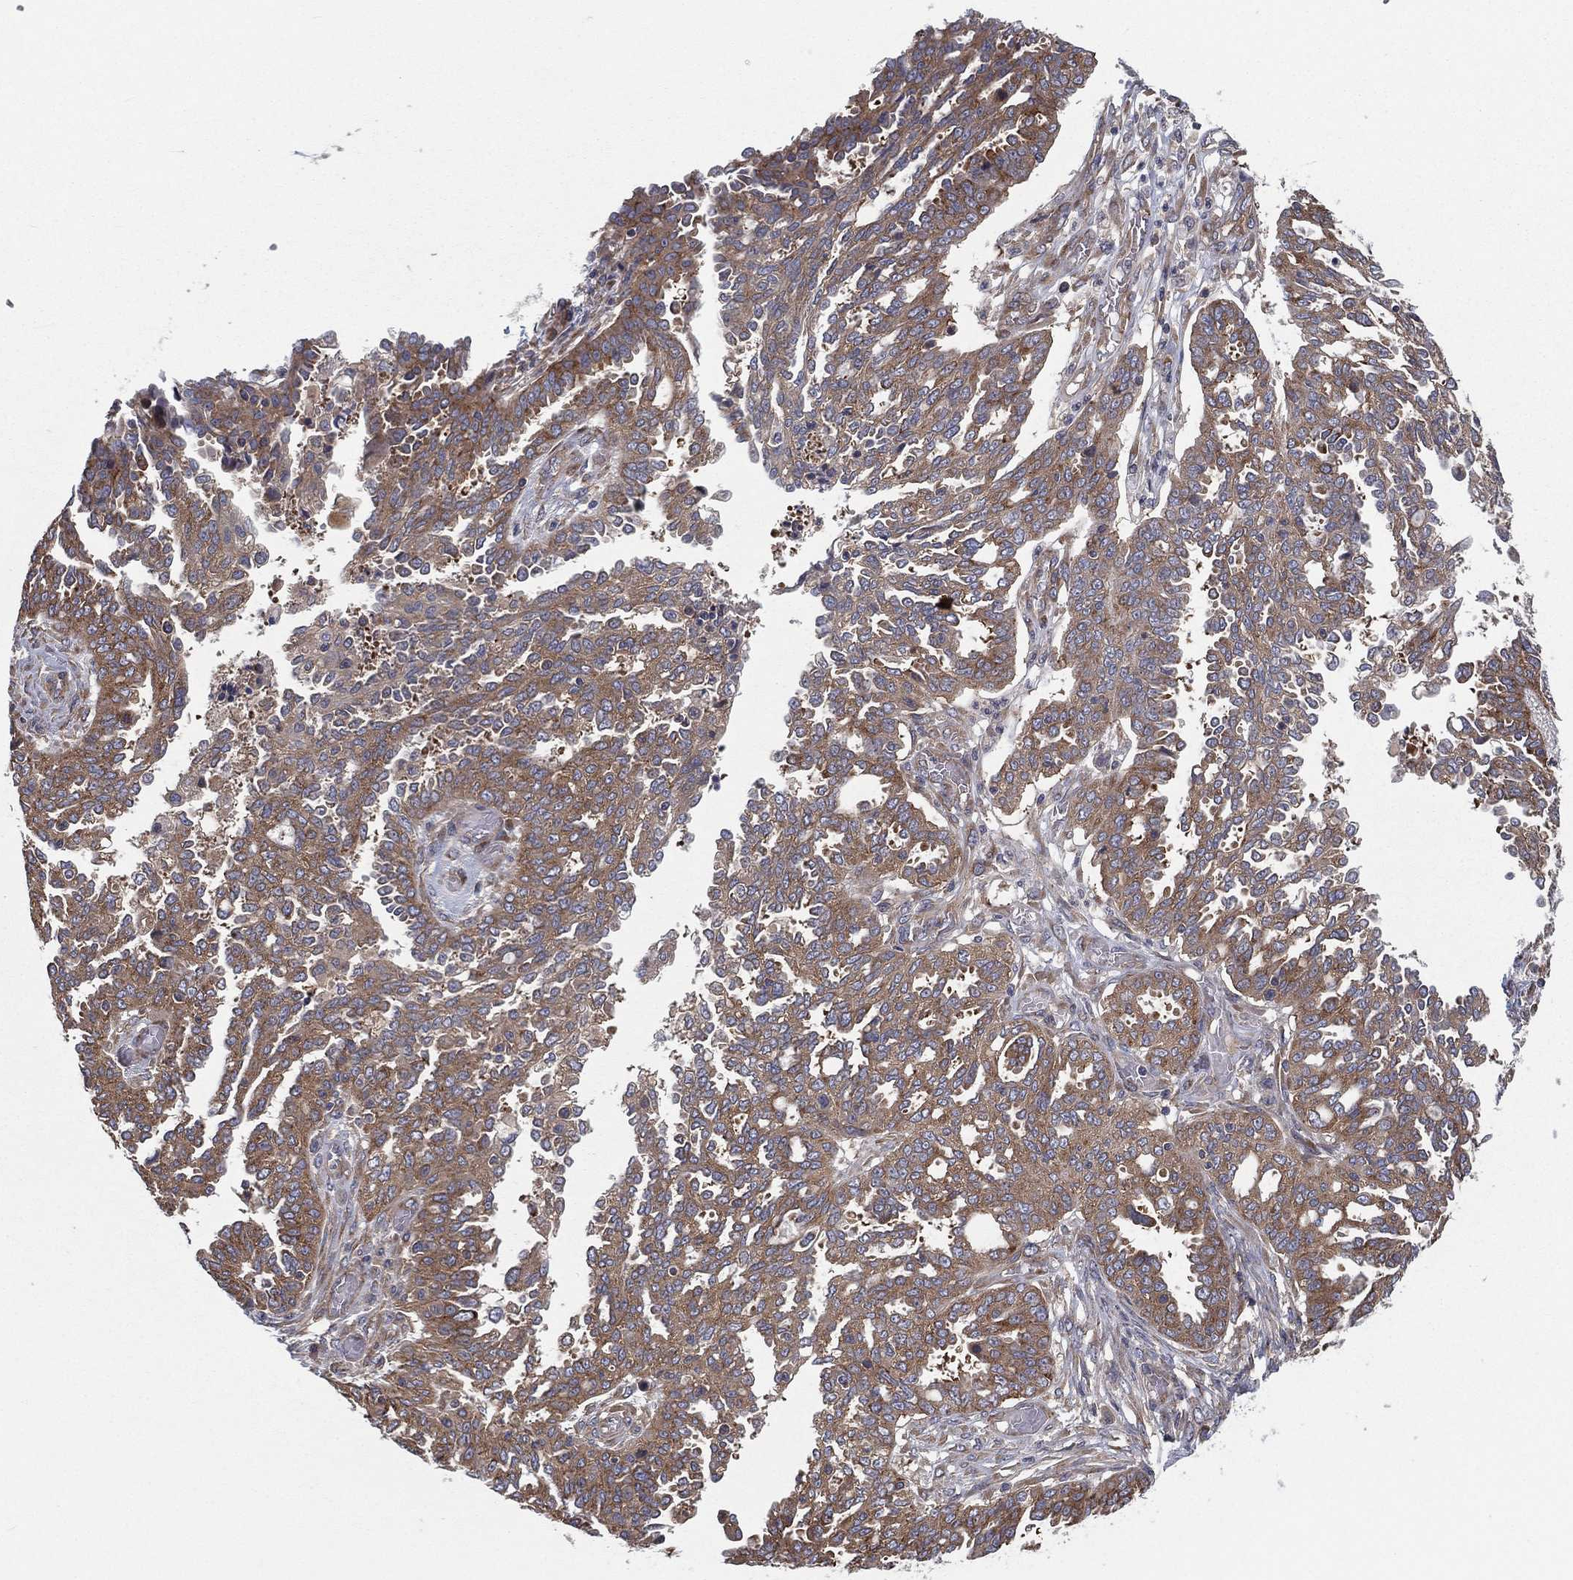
{"staining": {"intensity": "moderate", "quantity": ">75%", "location": "cytoplasmic/membranous"}, "tissue": "ovarian cancer", "cell_type": "Tumor cells", "image_type": "cancer", "snomed": [{"axis": "morphology", "description": "Cystadenocarcinoma, serous, NOS"}, {"axis": "topography", "description": "Ovary"}], "caption": "A brown stain labels moderate cytoplasmic/membranous staining of a protein in human serous cystadenocarcinoma (ovarian) tumor cells.", "gene": "EIF2B5", "patient": {"sex": "female", "age": 67}}